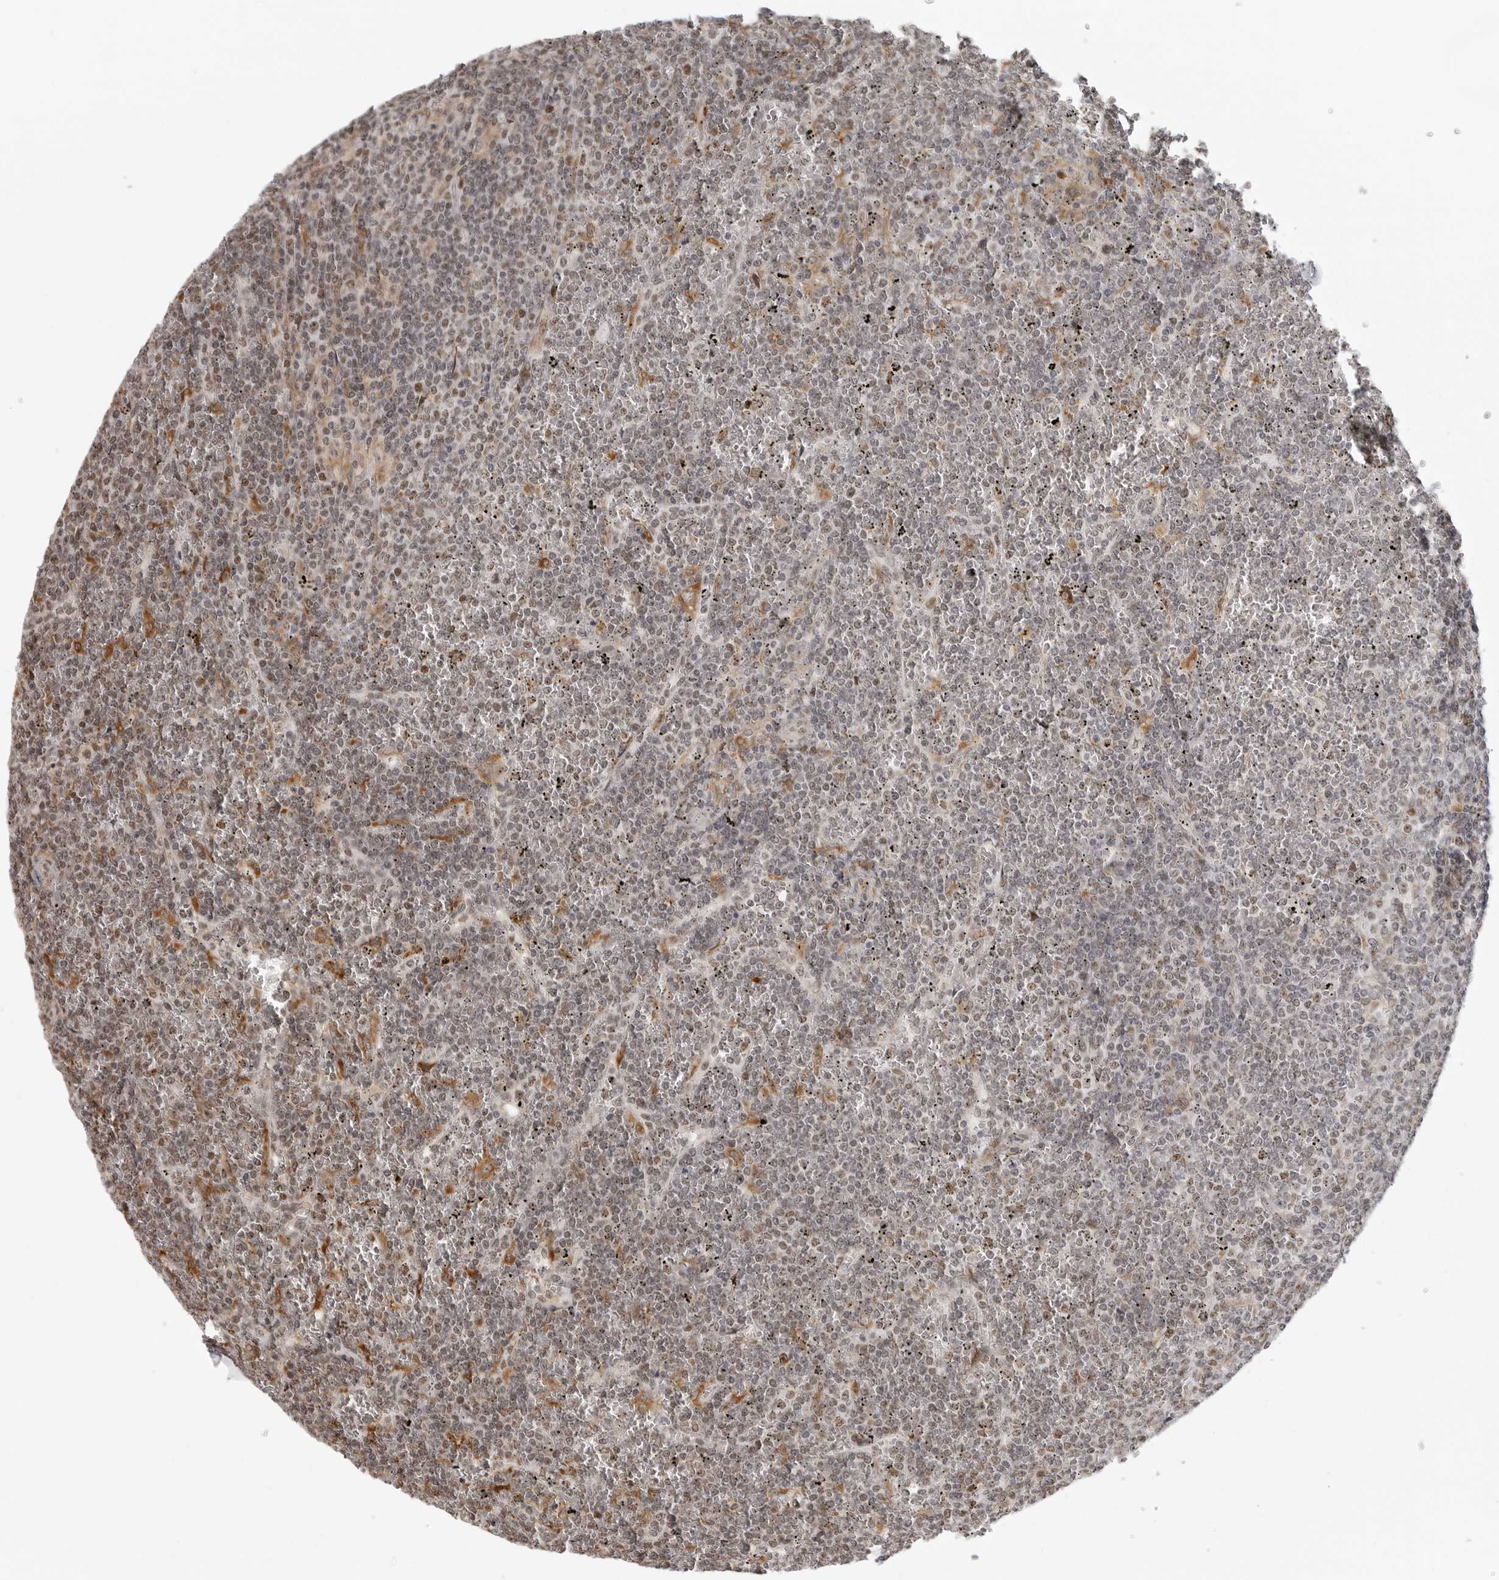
{"staining": {"intensity": "weak", "quantity": "<25%", "location": "nuclear"}, "tissue": "lymphoma", "cell_type": "Tumor cells", "image_type": "cancer", "snomed": [{"axis": "morphology", "description": "Malignant lymphoma, non-Hodgkin's type, Low grade"}, {"axis": "topography", "description": "Spleen"}], "caption": "A high-resolution micrograph shows immunohistochemistry staining of lymphoma, which exhibits no significant staining in tumor cells. Nuclei are stained in blue.", "gene": "ISG20L2", "patient": {"sex": "female", "age": 19}}